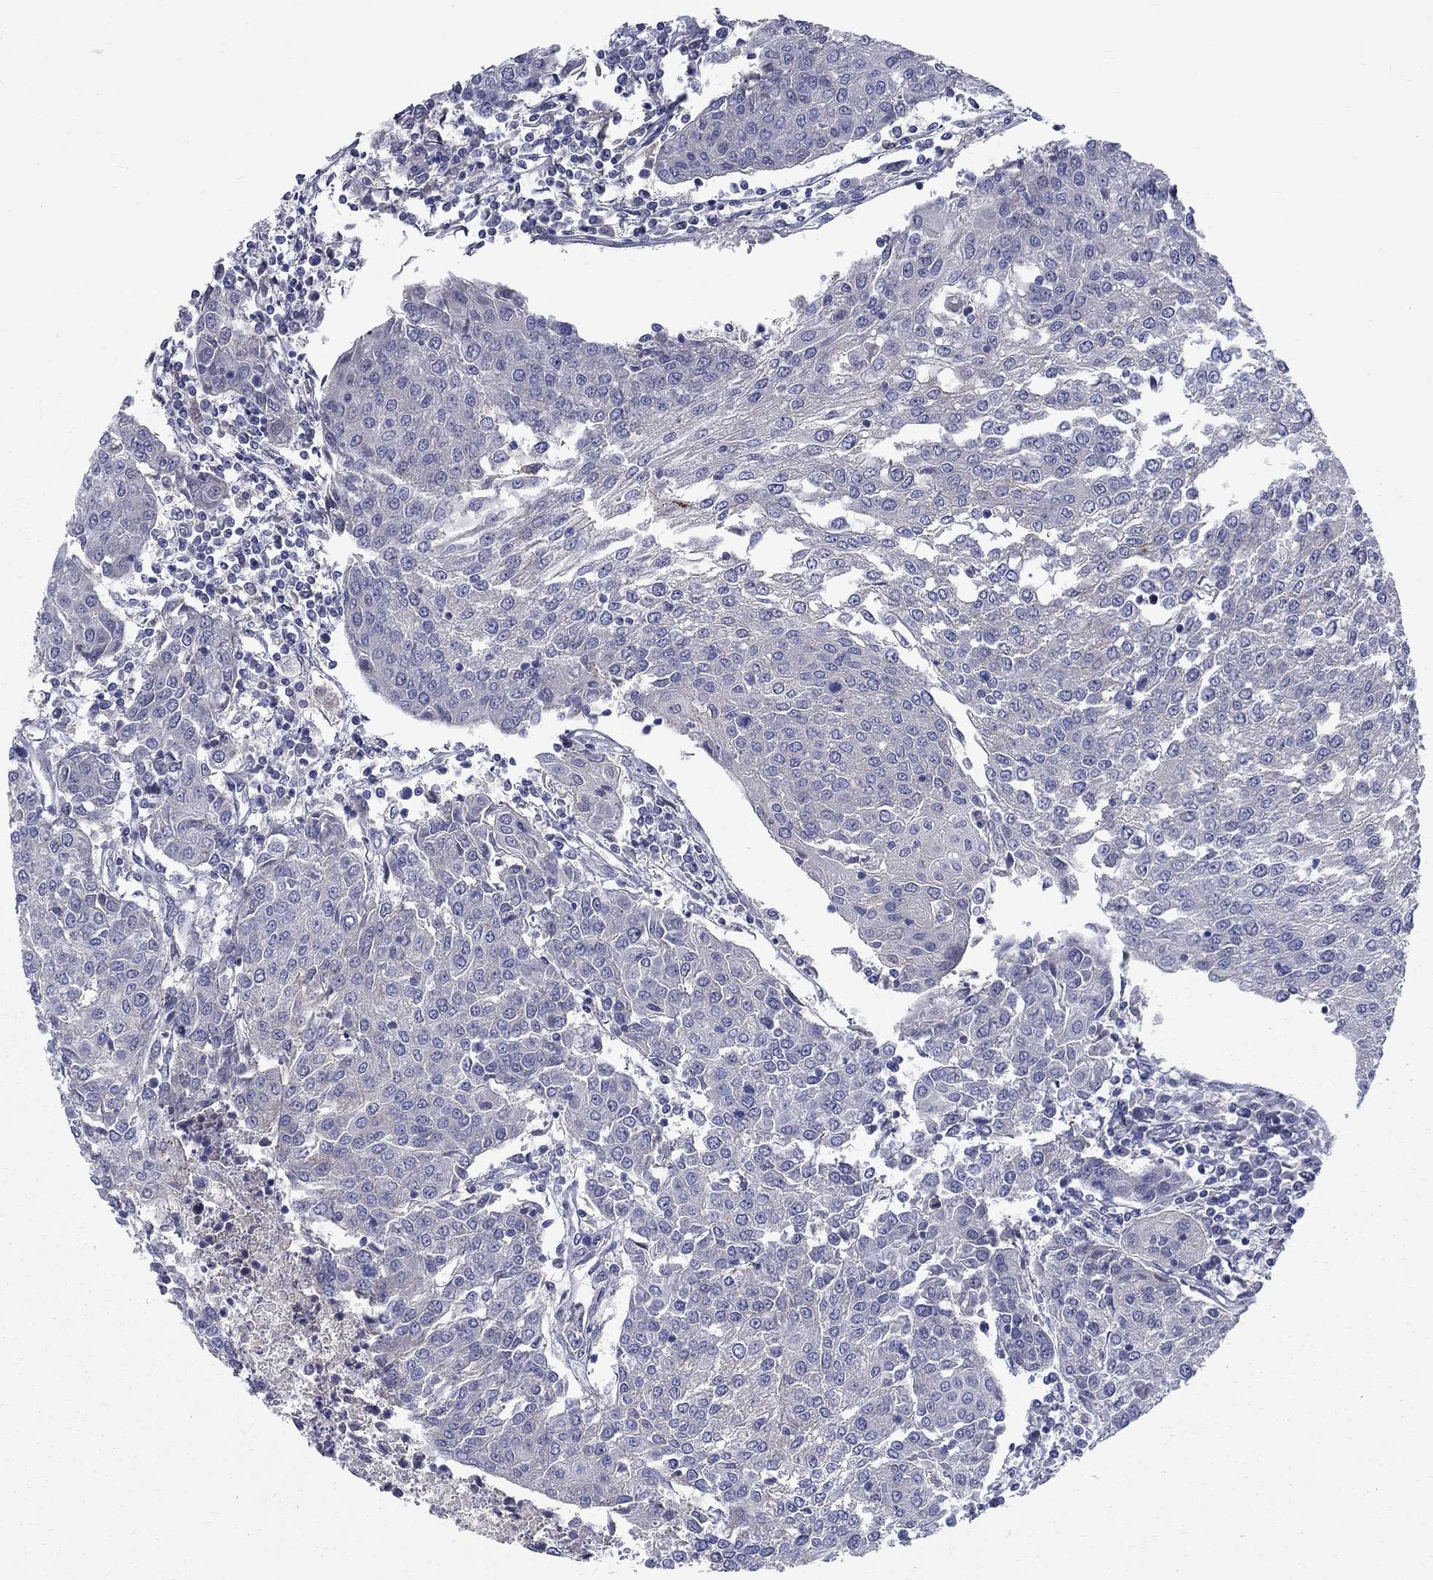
{"staining": {"intensity": "negative", "quantity": "none", "location": "none"}, "tissue": "urothelial cancer", "cell_type": "Tumor cells", "image_type": "cancer", "snomed": [{"axis": "morphology", "description": "Urothelial carcinoma, High grade"}, {"axis": "topography", "description": "Urinary bladder"}], "caption": "High magnification brightfield microscopy of urothelial cancer stained with DAB (3,3'-diaminobenzidine) (brown) and counterstained with hematoxylin (blue): tumor cells show no significant staining. (Stains: DAB IHC with hematoxylin counter stain, Microscopy: brightfield microscopy at high magnification).", "gene": "SLC1A1", "patient": {"sex": "female", "age": 85}}